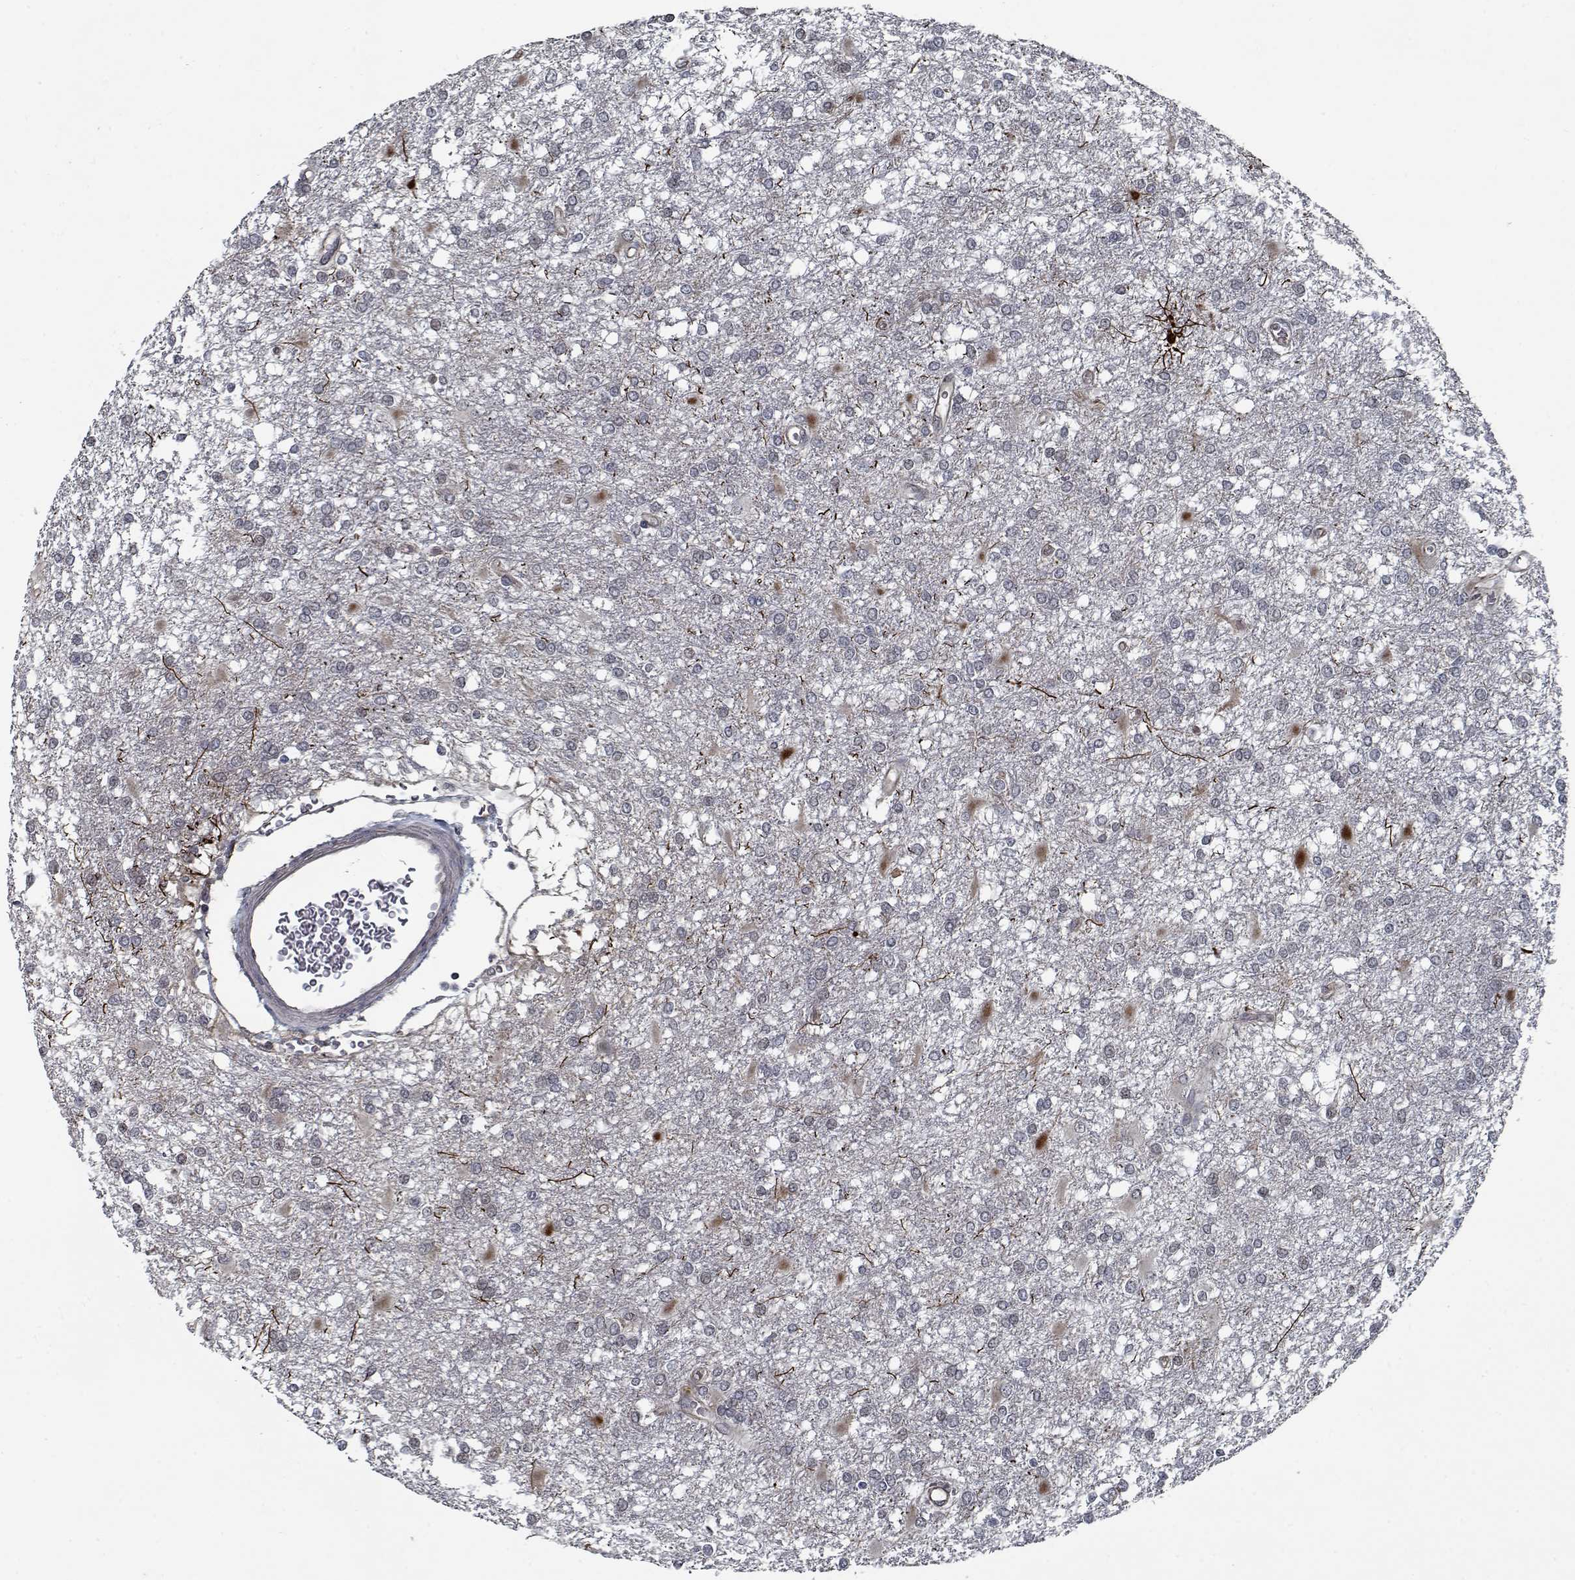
{"staining": {"intensity": "negative", "quantity": "none", "location": "none"}, "tissue": "glioma", "cell_type": "Tumor cells", "image_type": "cancer", "snomed": [{"axis": "morphology", "description": "Glioma, malignant, High grade"}, {"axis": "topography", "description": "Cerebral cortex"}], "caption": "There is no significant staining in tumor cells of malignant glioma (high-grade).", "gene": "NLK", "patient": {"sex": "male", "age": 79}}